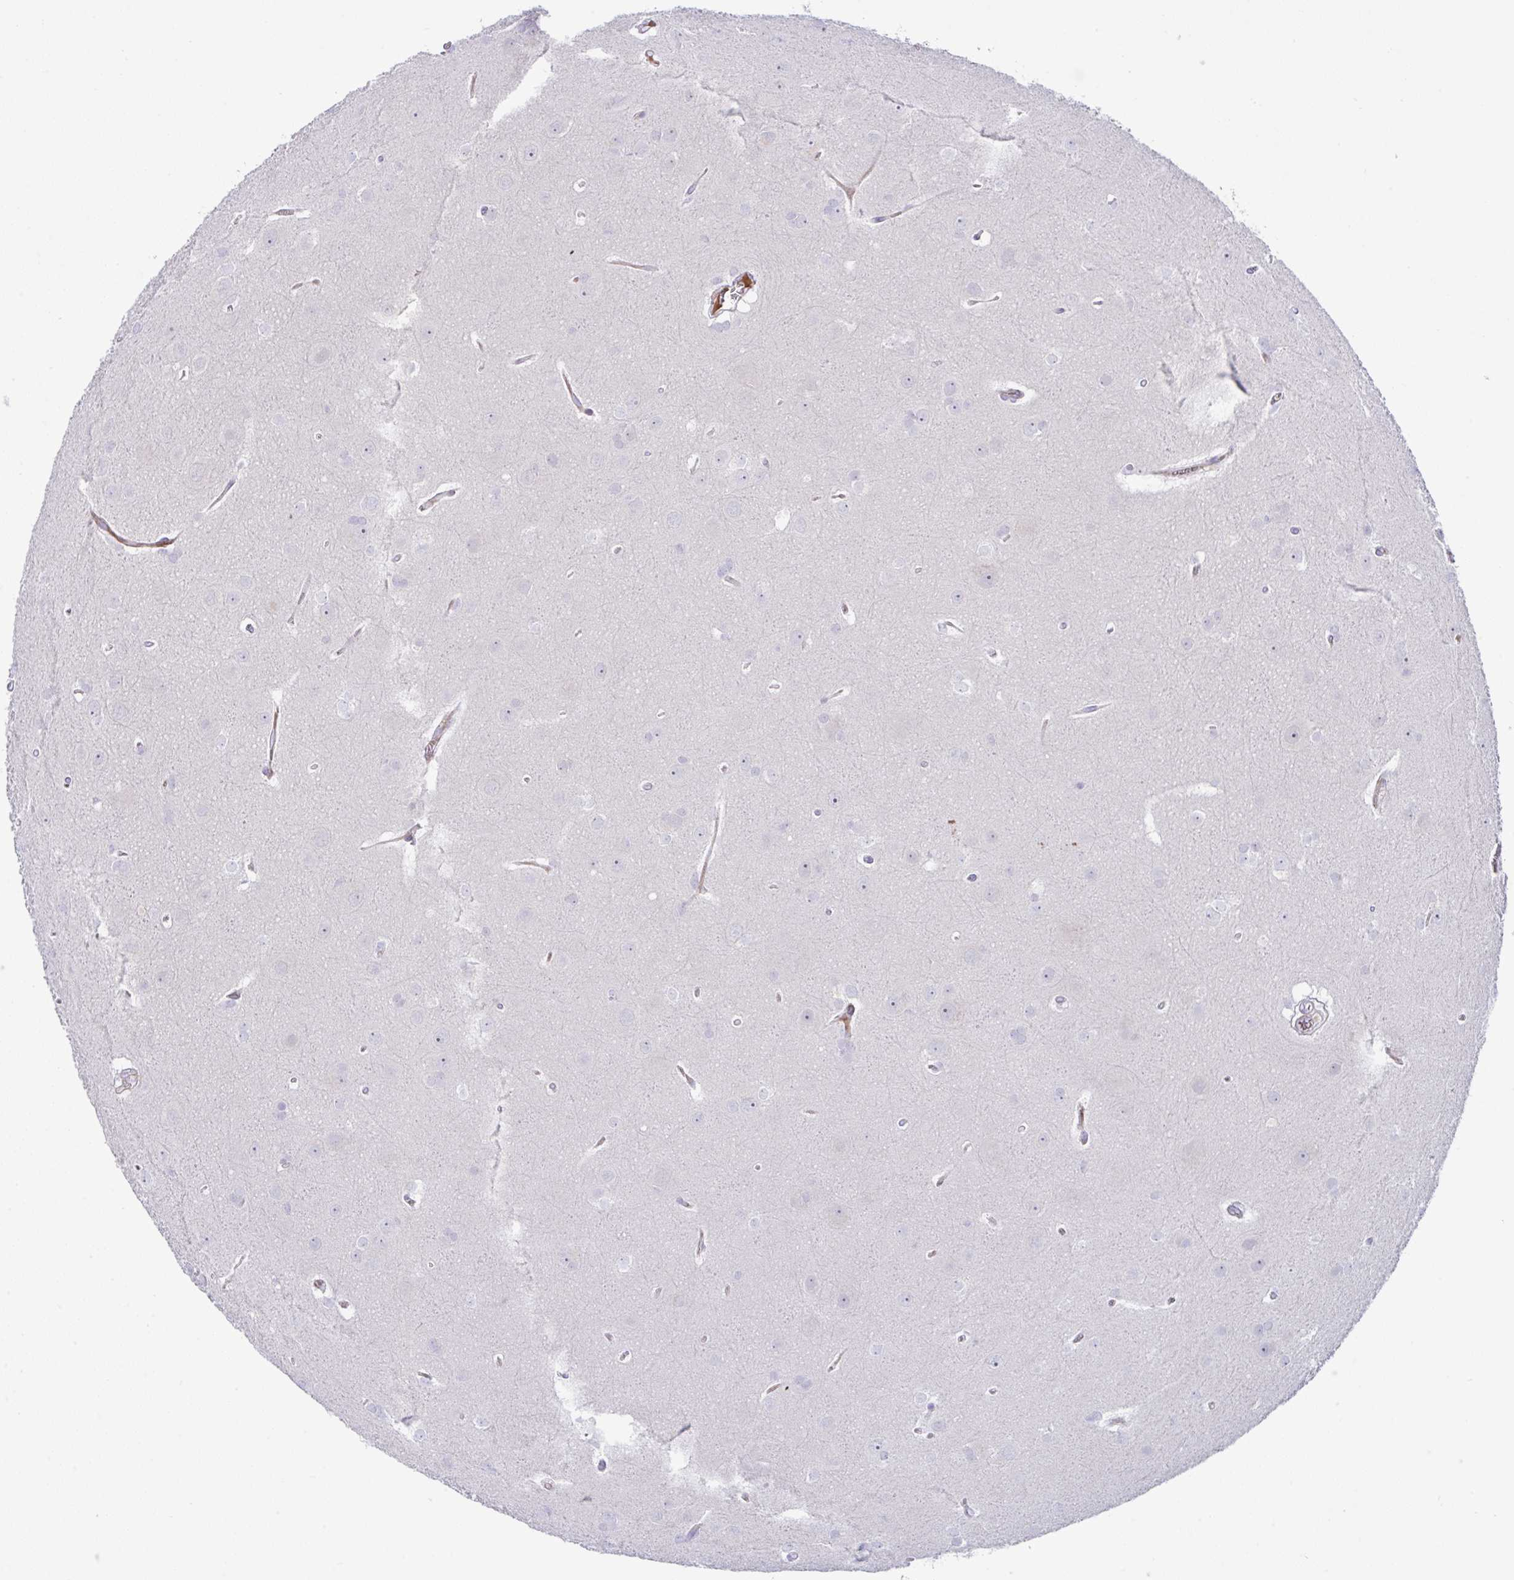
{"staining": {"intensity": "negative", "quantity": "none", "location": "none"}, "tissue": "glioma", "cell_type": "Tumor cells", "image_type": "cancer", "snomed": [{"axis": "morphology", "description": "Glioma, malignant, Low grade"}, {"axis": "topography", "description": "Brain"}], "caption": "Human malignant glioma (low-grade) stained for a protein using IHC displays no positivity in tumor cells.", "gene": "ZNF713", "patient": {"sex": "female", "age": 32}}